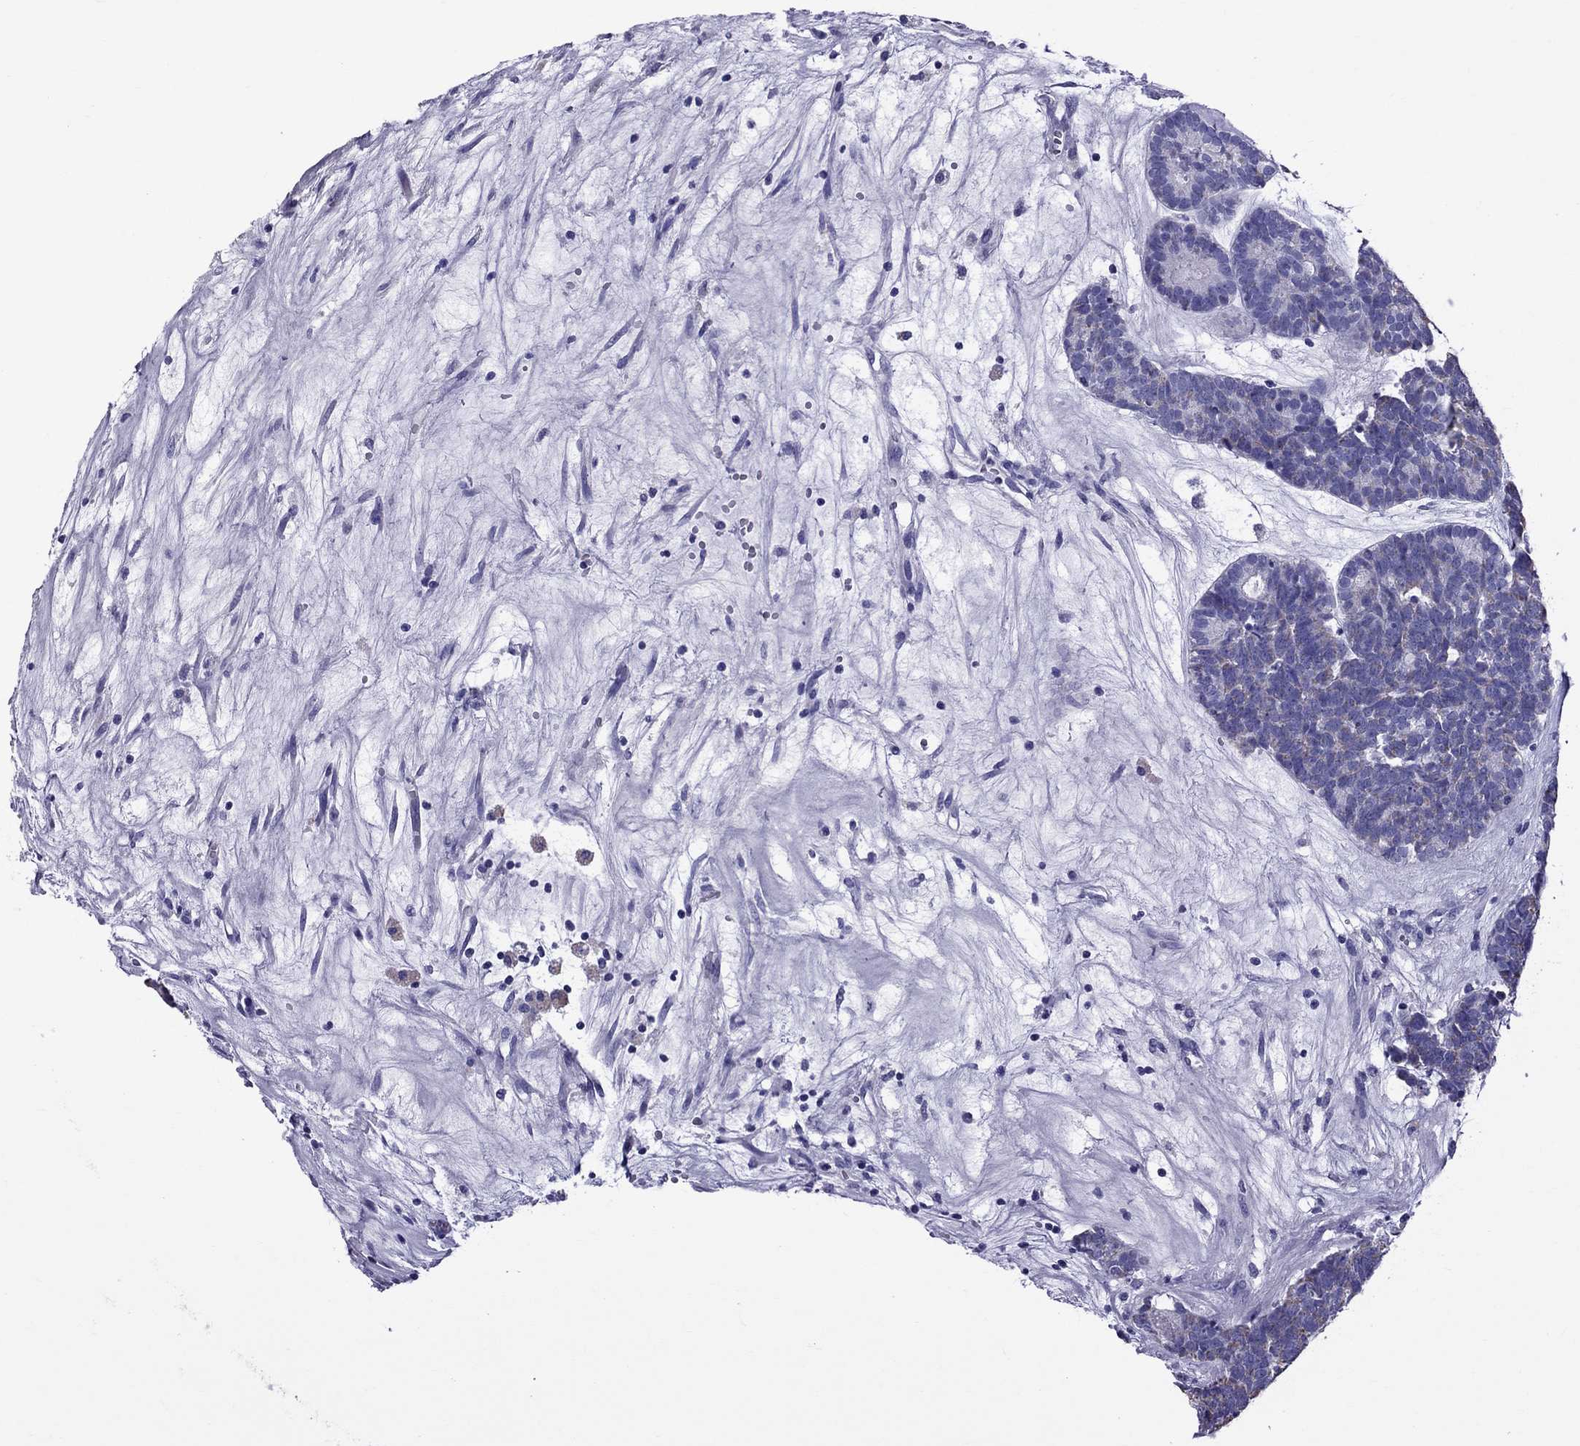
{"staining": {"intensity": "negative", "quantity": "none", "location": "none"}, "tissue": "head and neck cancer", "cell_type": "Tumor cells", "image_type": "cancer", "snomed": [{"axis": "morphology", "description": "Adenocarcinoma, NOS"}, {"axis": "topography", "description": "Head-Neck"}], "caption": "Tumor cells show no significant protein positivity in head and neck adenocarcinoma.", "gene": "TTLL13", "patient": {"sex": "female", "age": 81}}